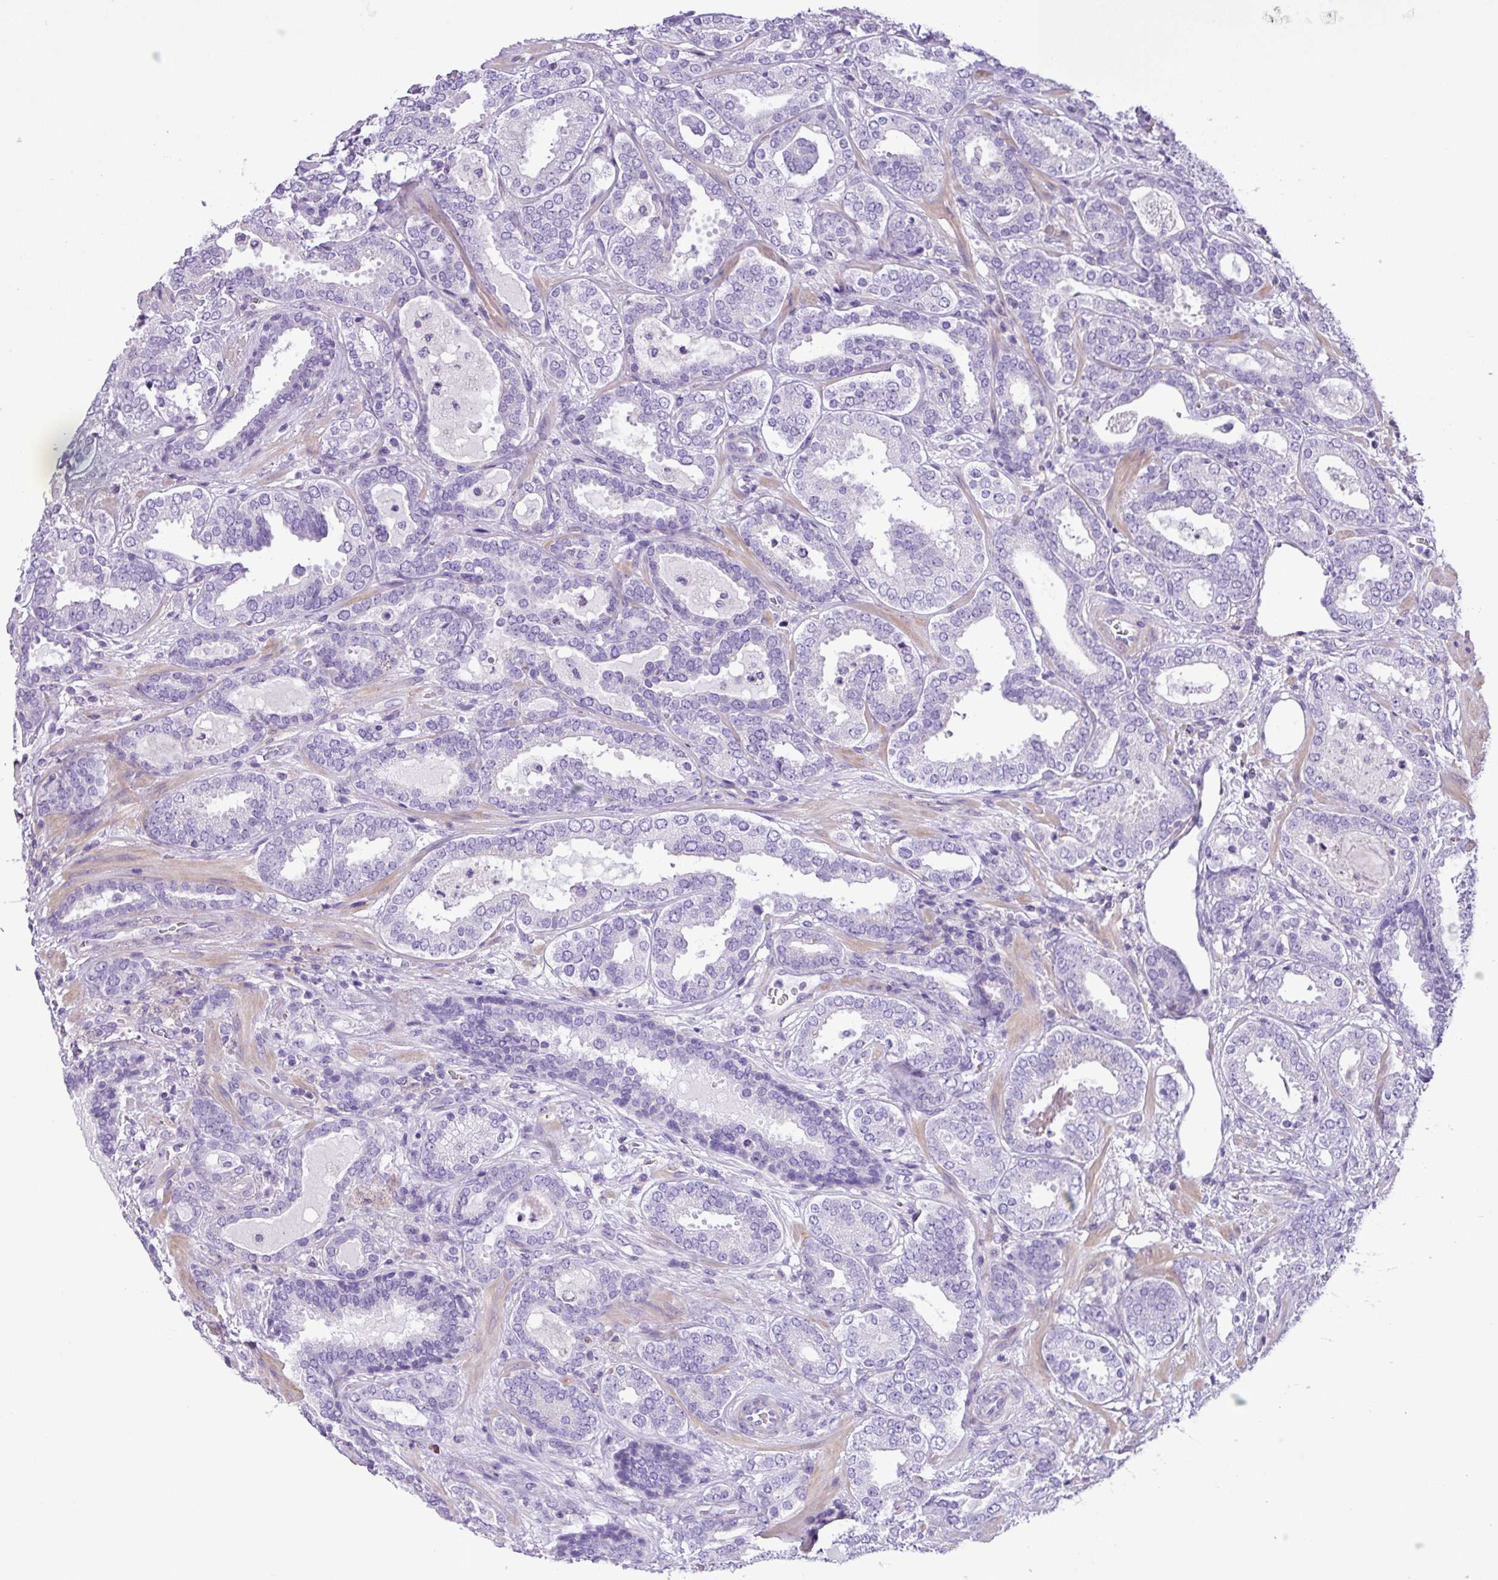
{"staining": {"intensity": "negative", "quantity": "none", "location": "none"}, "tissue": "prostate cancer", "cell_type": "Tumor cells", "image_type": "cancer", "snomed": [{"axis": "morphology", "description": "Adenocarcinoma, High grade"}, {"axis": "topography", "description": "Prostate"}], "caption": "High magnification brightfield microscopy of high-grade adenocarcinoma (prostate) stained with DAB (3,3'-diaminobenzidine) (brown) and counterstained with hematoxylin (blue): tumor cells show no significant positivity.", "gene": "ZNF334", "patient": {"sex": "male", "age": 65}}